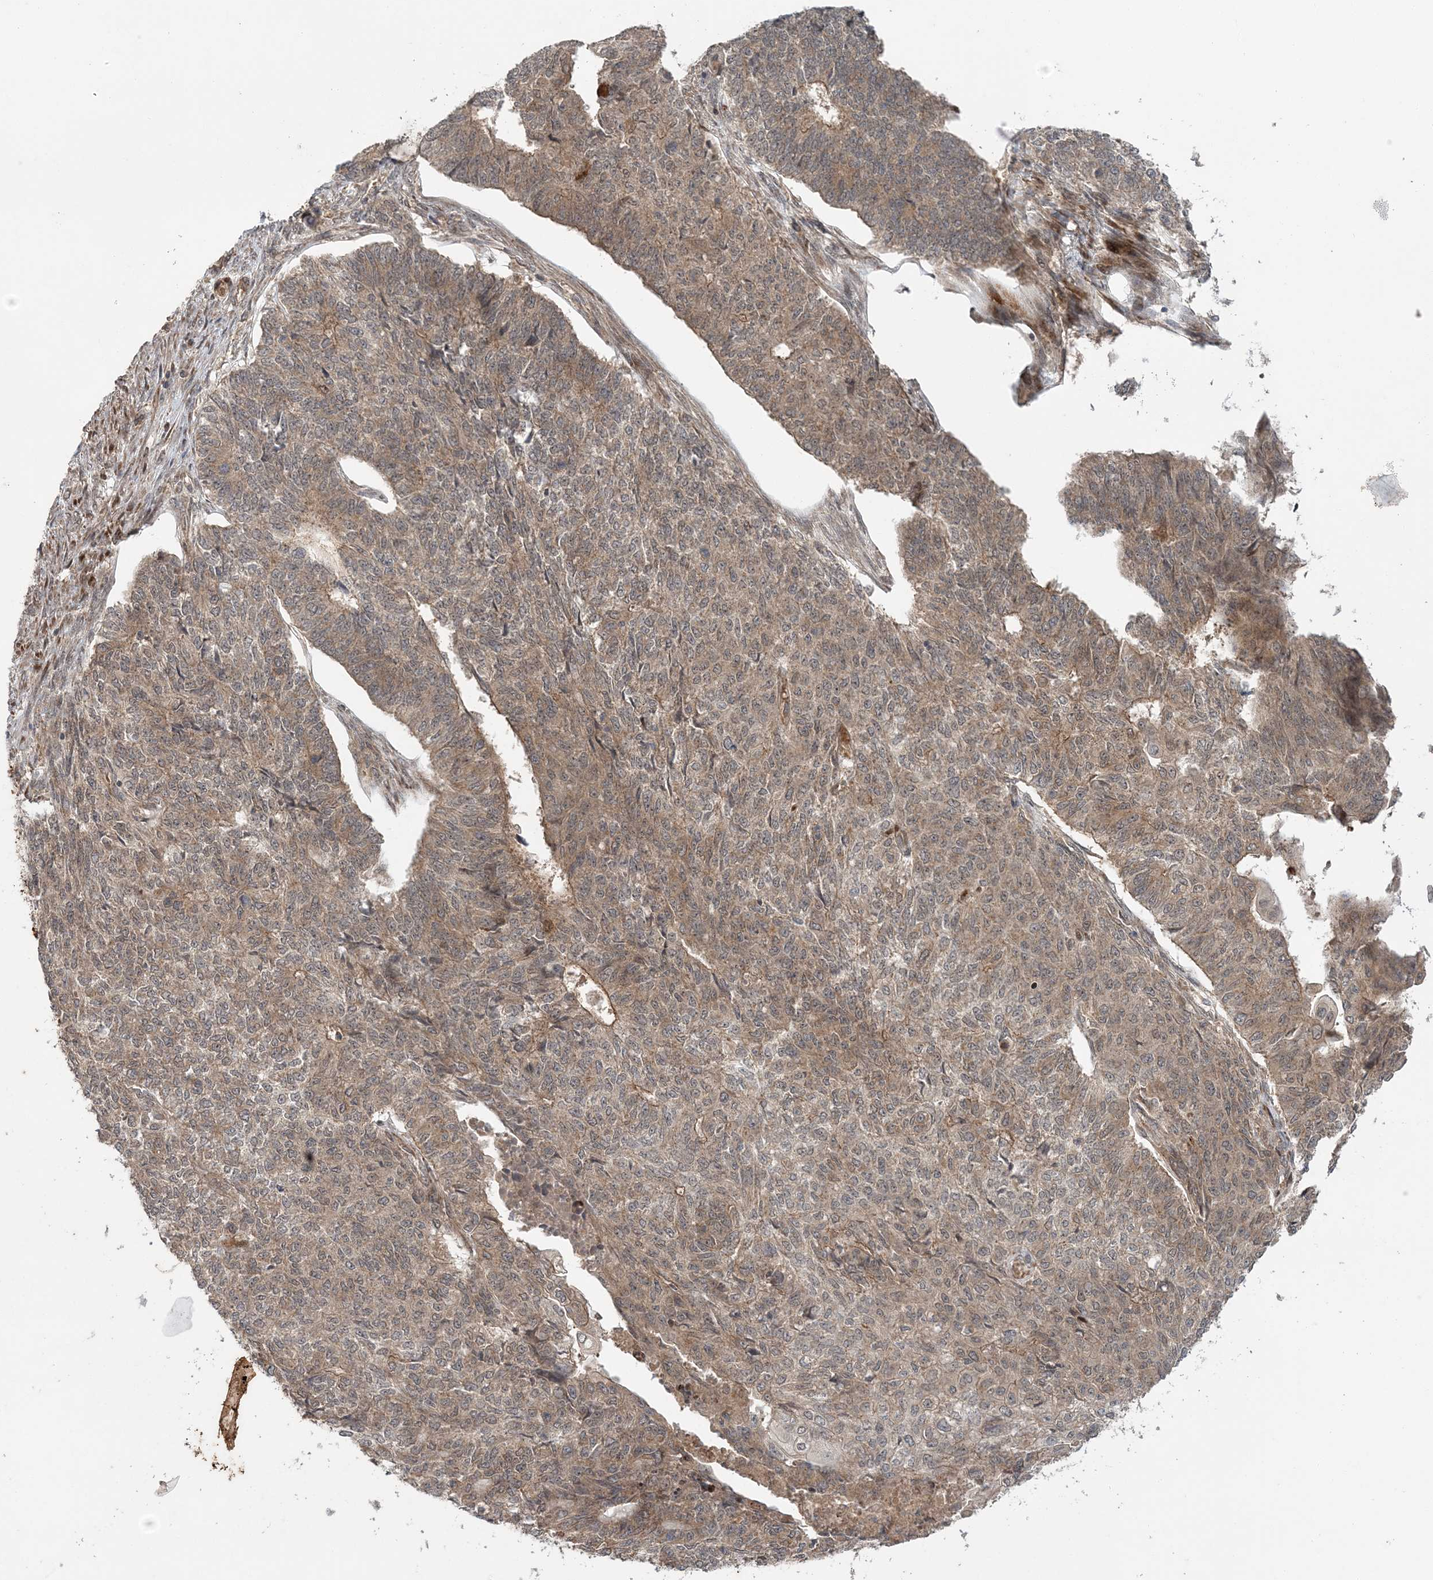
{"staining": {"intensity": "weak", "quantity": ">75%", "location": "cytoplasmic/membranous"}, "tissue": "endometrial cancer", "cell_type": "Tumor cells", "image_type": "cancer", "snomed": [{"axis": "morphology", "description": "Adenocarcinoma, NOS"}, {"axis": "topography", "description": "Endometrium"}], "caption": "DAB immunohistochemical staining of endometrial cancer exhibits weak cytoplasmic/membranous protein staining in about >75% of tumor cells.", "gene": "UBTD2", "patient": {"sex": "female", "age": 32}}